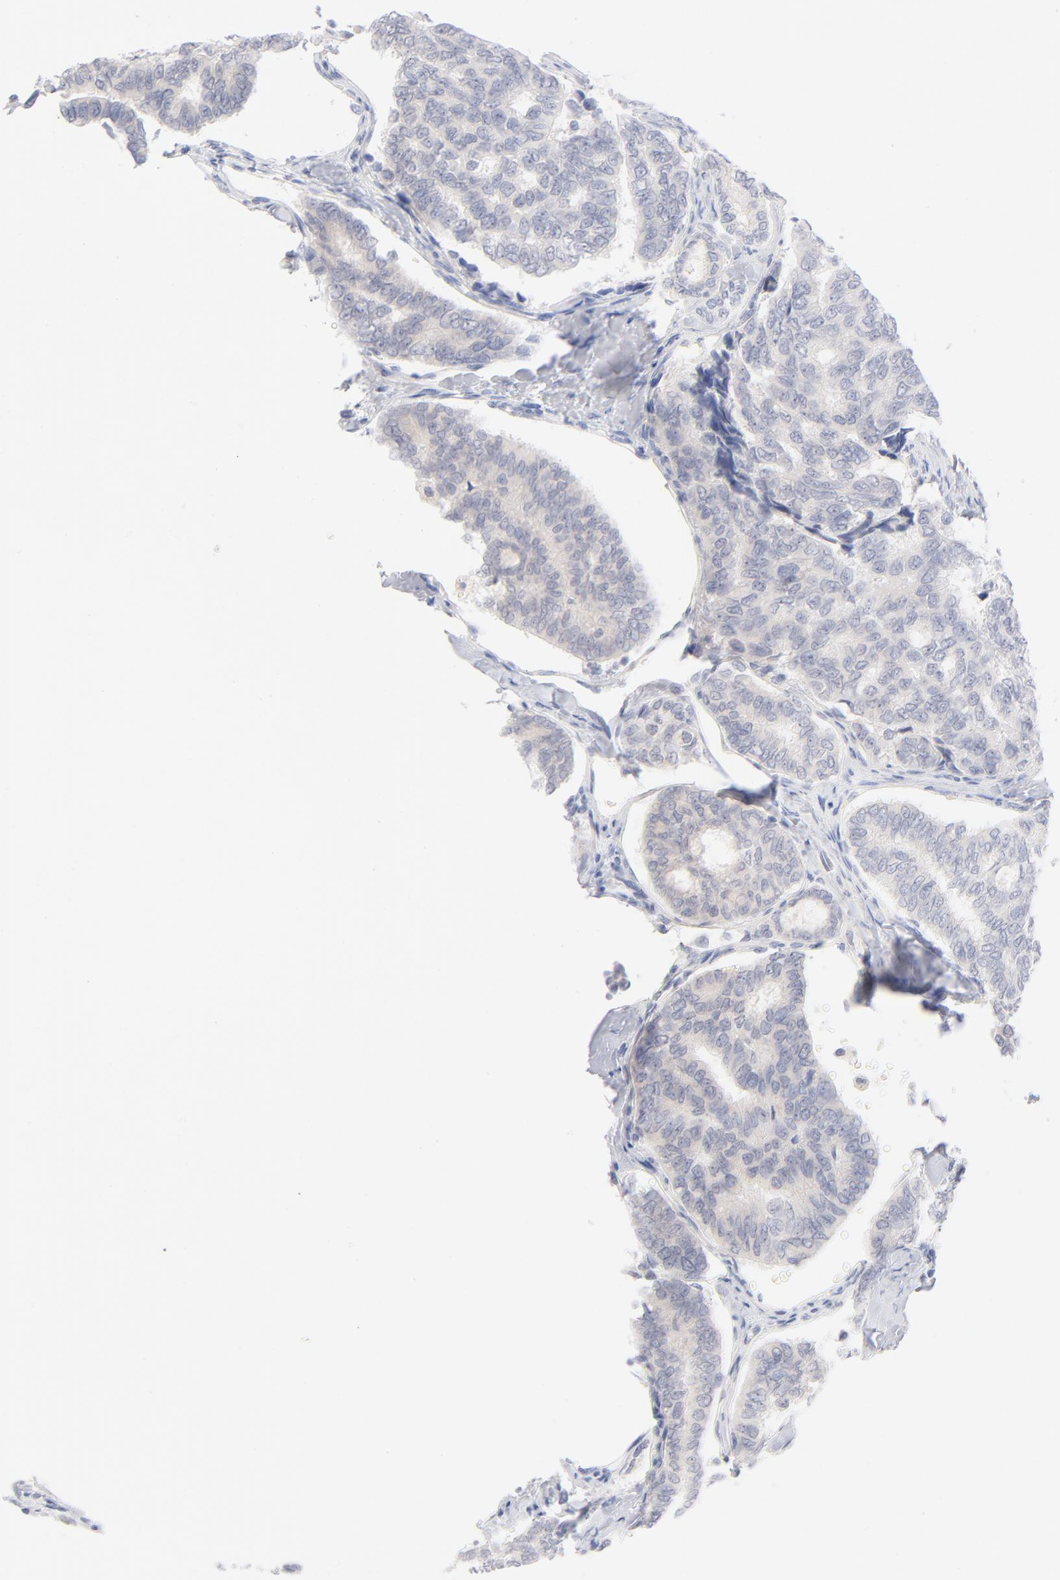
{"staining": {"intensity": "weak", "quantity": "25%-75%", "location": "cytoplasmic/membranous"}, "tissue": "thyroid cancer", "cell_type": "Tumor cells", "image_type": "cancer", "snomed": [{"axis": "morphology", "description": "Papillary adenocarcinoma, NOS"}, {"axis": "topography", "description": "Thyroid gland"}], "caption": "This histopathology image reveals immunohistochemistry staining of human papillary adenocarcinoma (thyroid), with low weak cytoplasmic/membranous positivity in about 25%-75% of tumor cells.", "gene": "ONECUT1", "patient": {"sex": "female", "age": 35}}